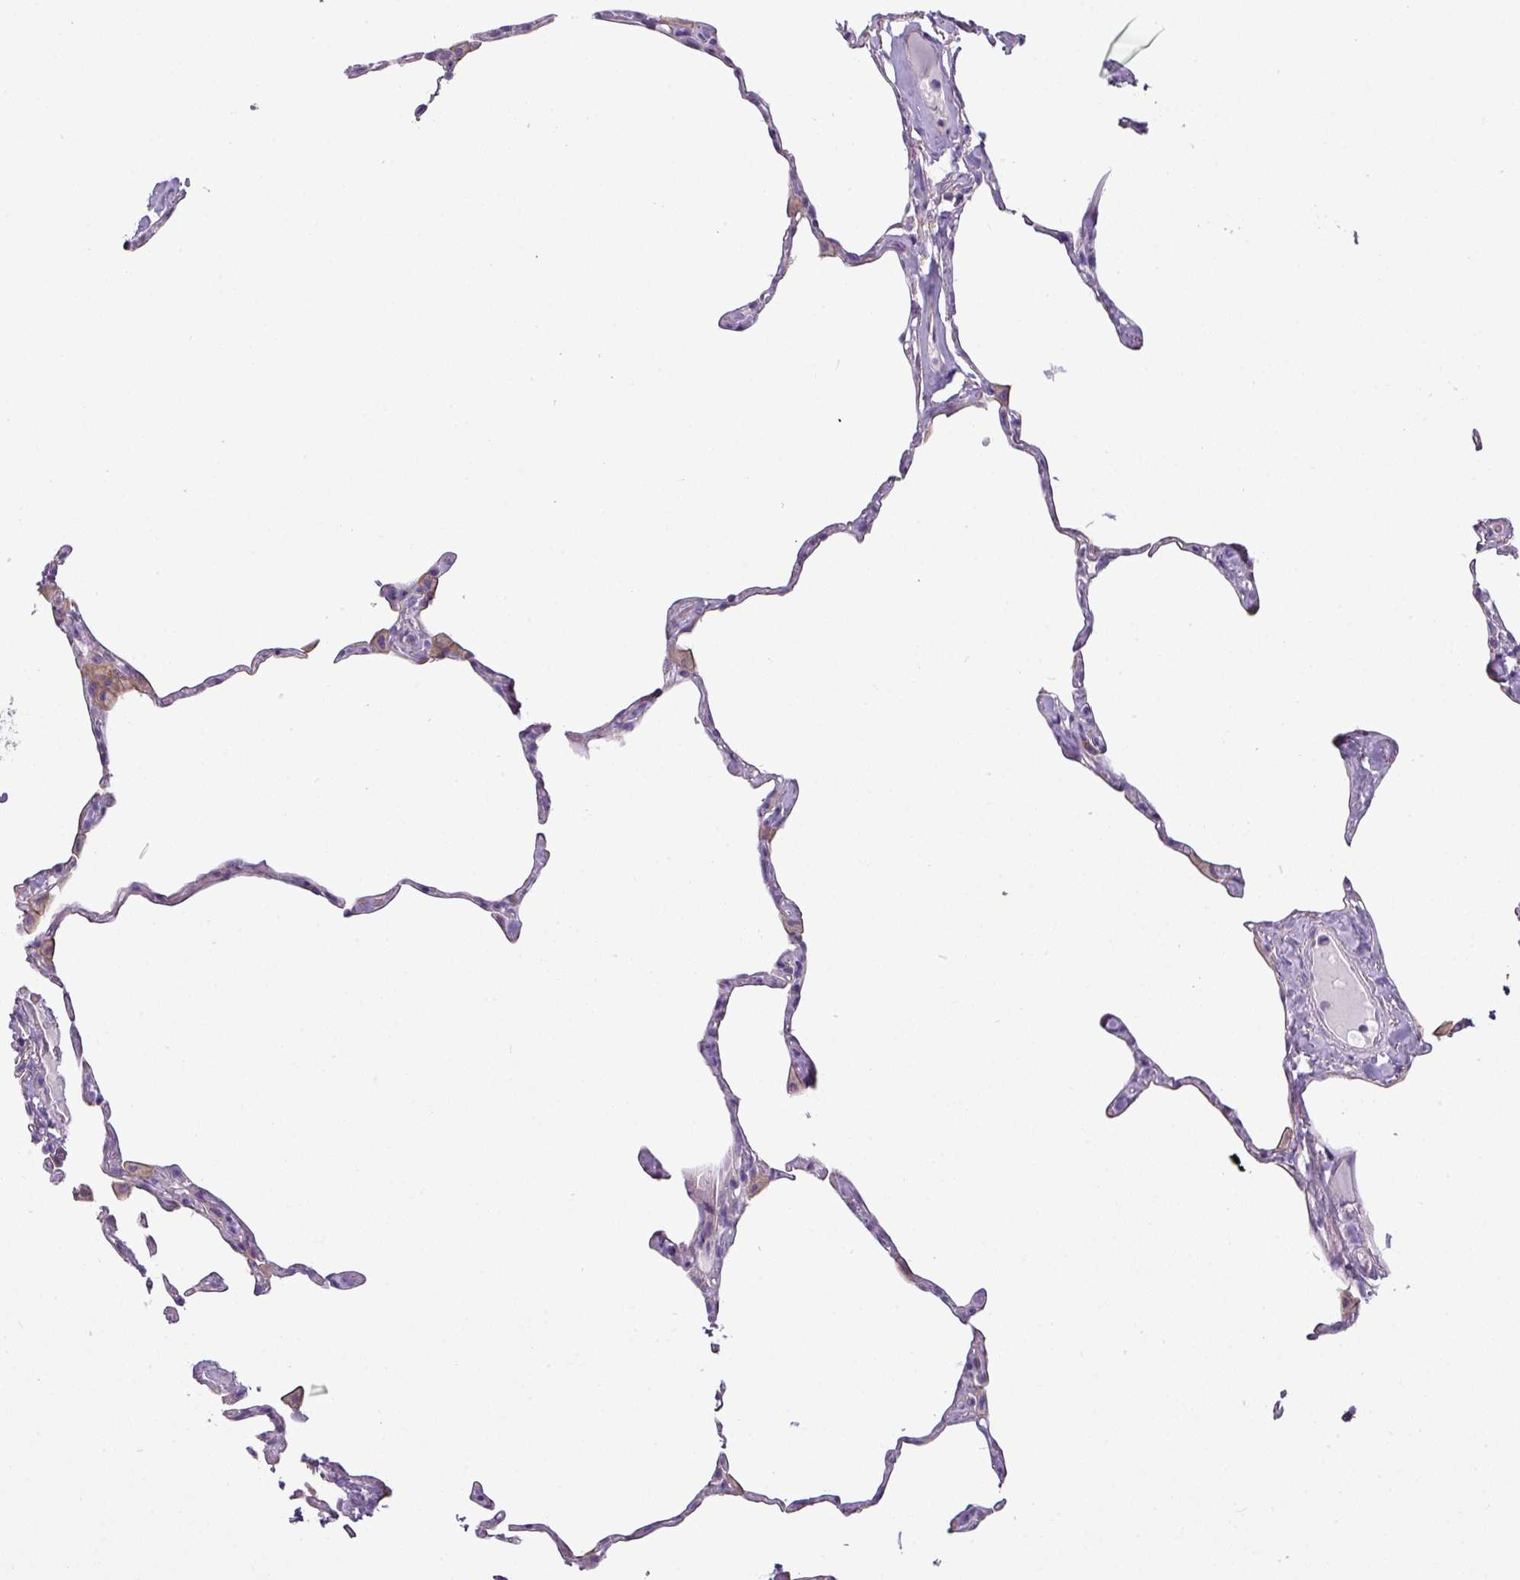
{"staining": {"intensity": "negative", "quantity": "none", "location": "none"}, "tissue": "lung", "cell_type": "Alveolar cells", "image_type": "normal", "snomed": [{"axis": "morphology", "description": "Normal tissue, NOS"}, {"axis": "topography", "description": "Lung"}], "caption": "An immunohistochemistry (IHC) image of benign lung is shown. There is no staining in alveolar cells of lung. (DAB (3,3'-diaminobenzidine) immunohistochemistry (IHC) with hematoxylin counter stain).", "gene": "TMEM178B", "patient": {"sex": "male", "age": 65}}